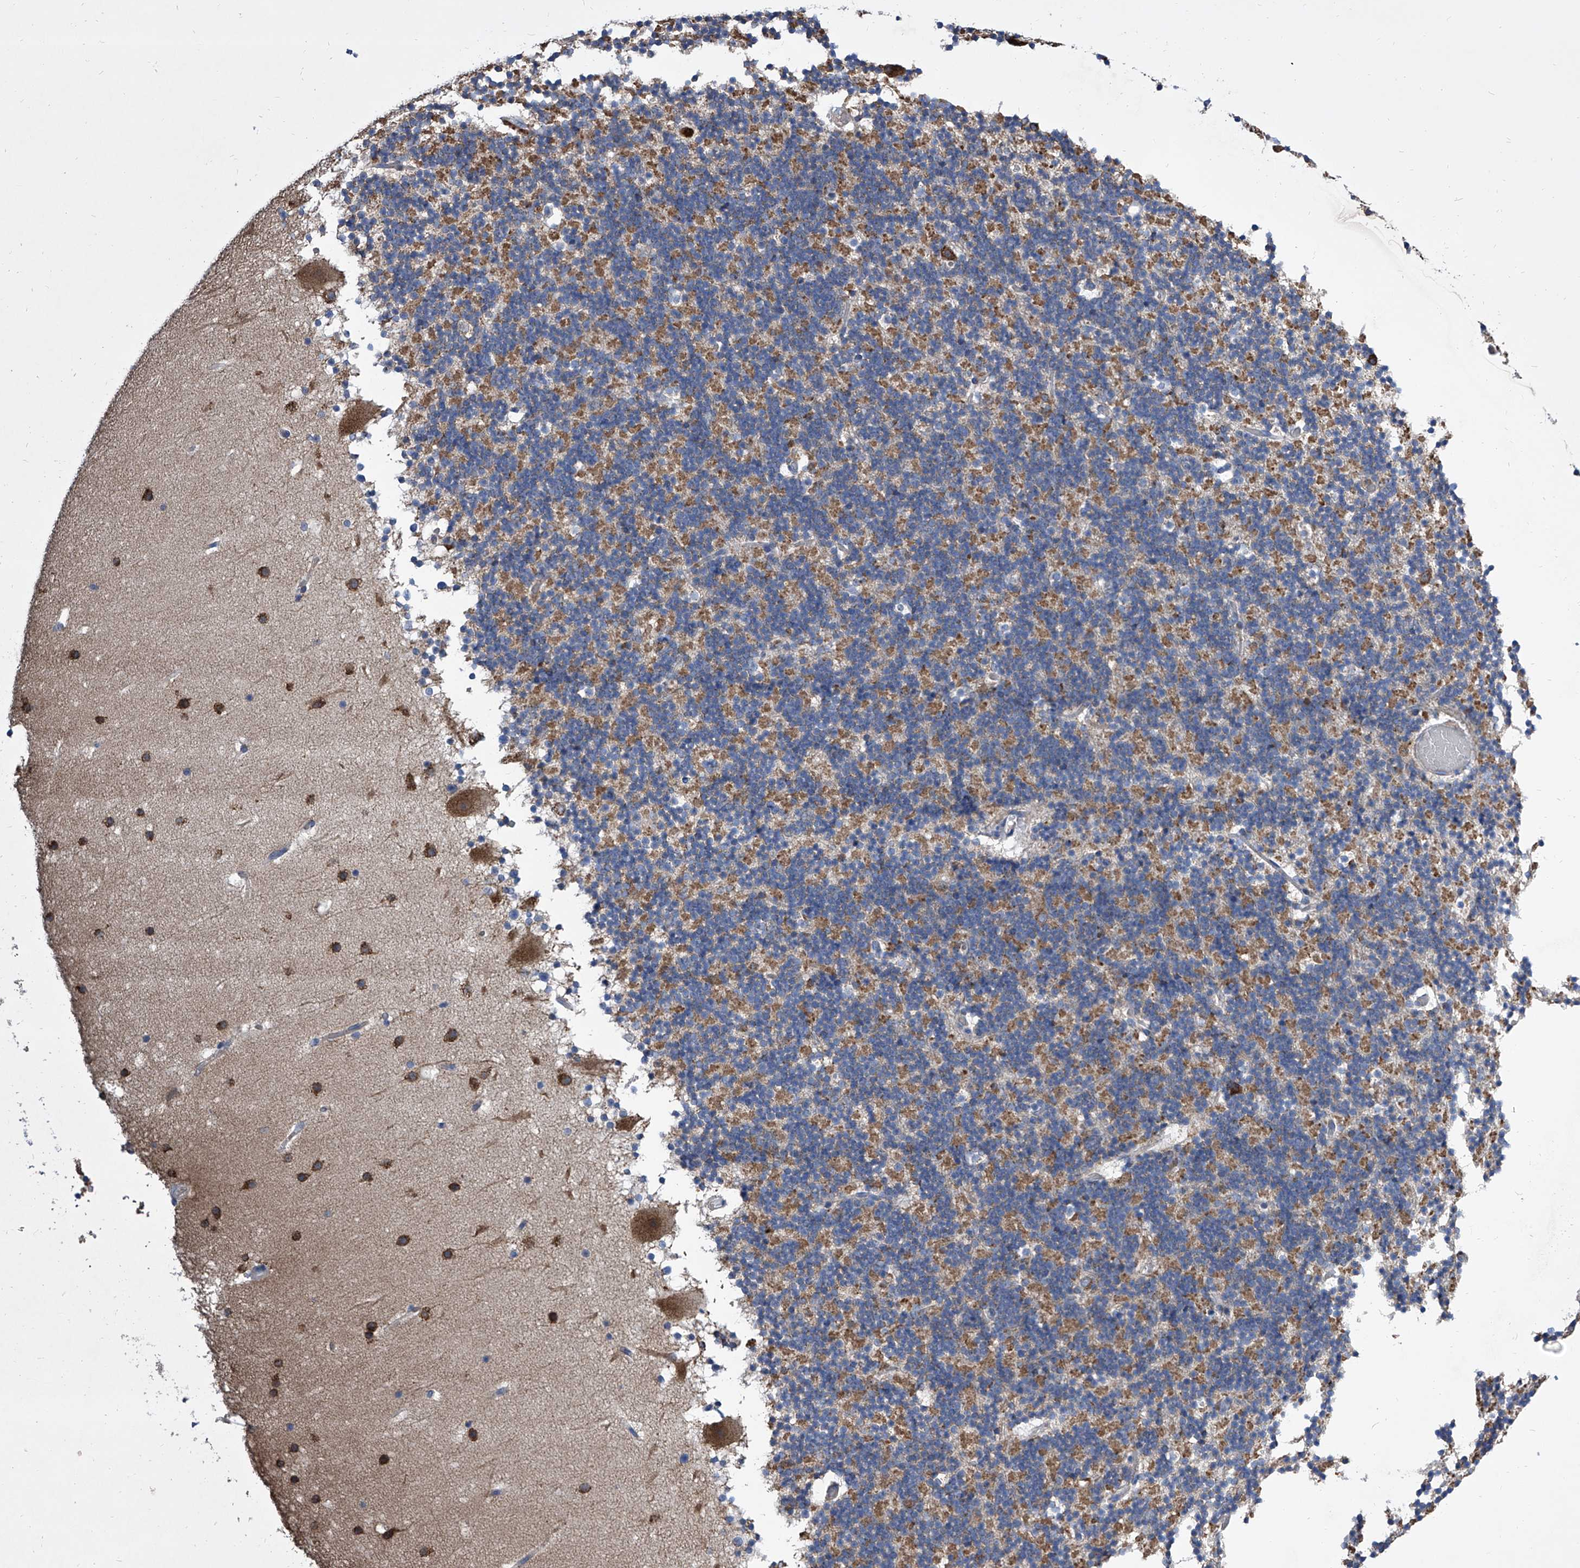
{"staining": {"intensity": "moderate", "quantity": ">75%", "location": "cytoplasmic/membranous"}, "tissue": "cerebellum", "cell_type": "Cells in granular layer", "image_type": "normal", "snomed": [{"axis": "morphology", "description": "Normal tissue, NOS"}, {"axis": "topography", "description": "Cerebellum"}], "caption": "Protein expression analysis of normal human cerebellum reveals moderate cytoplasmic/membranous positivity in about >75% of cells in granular layer.", "gene": "TJAP1", "patient": {"sex": "male", "age": 57}}